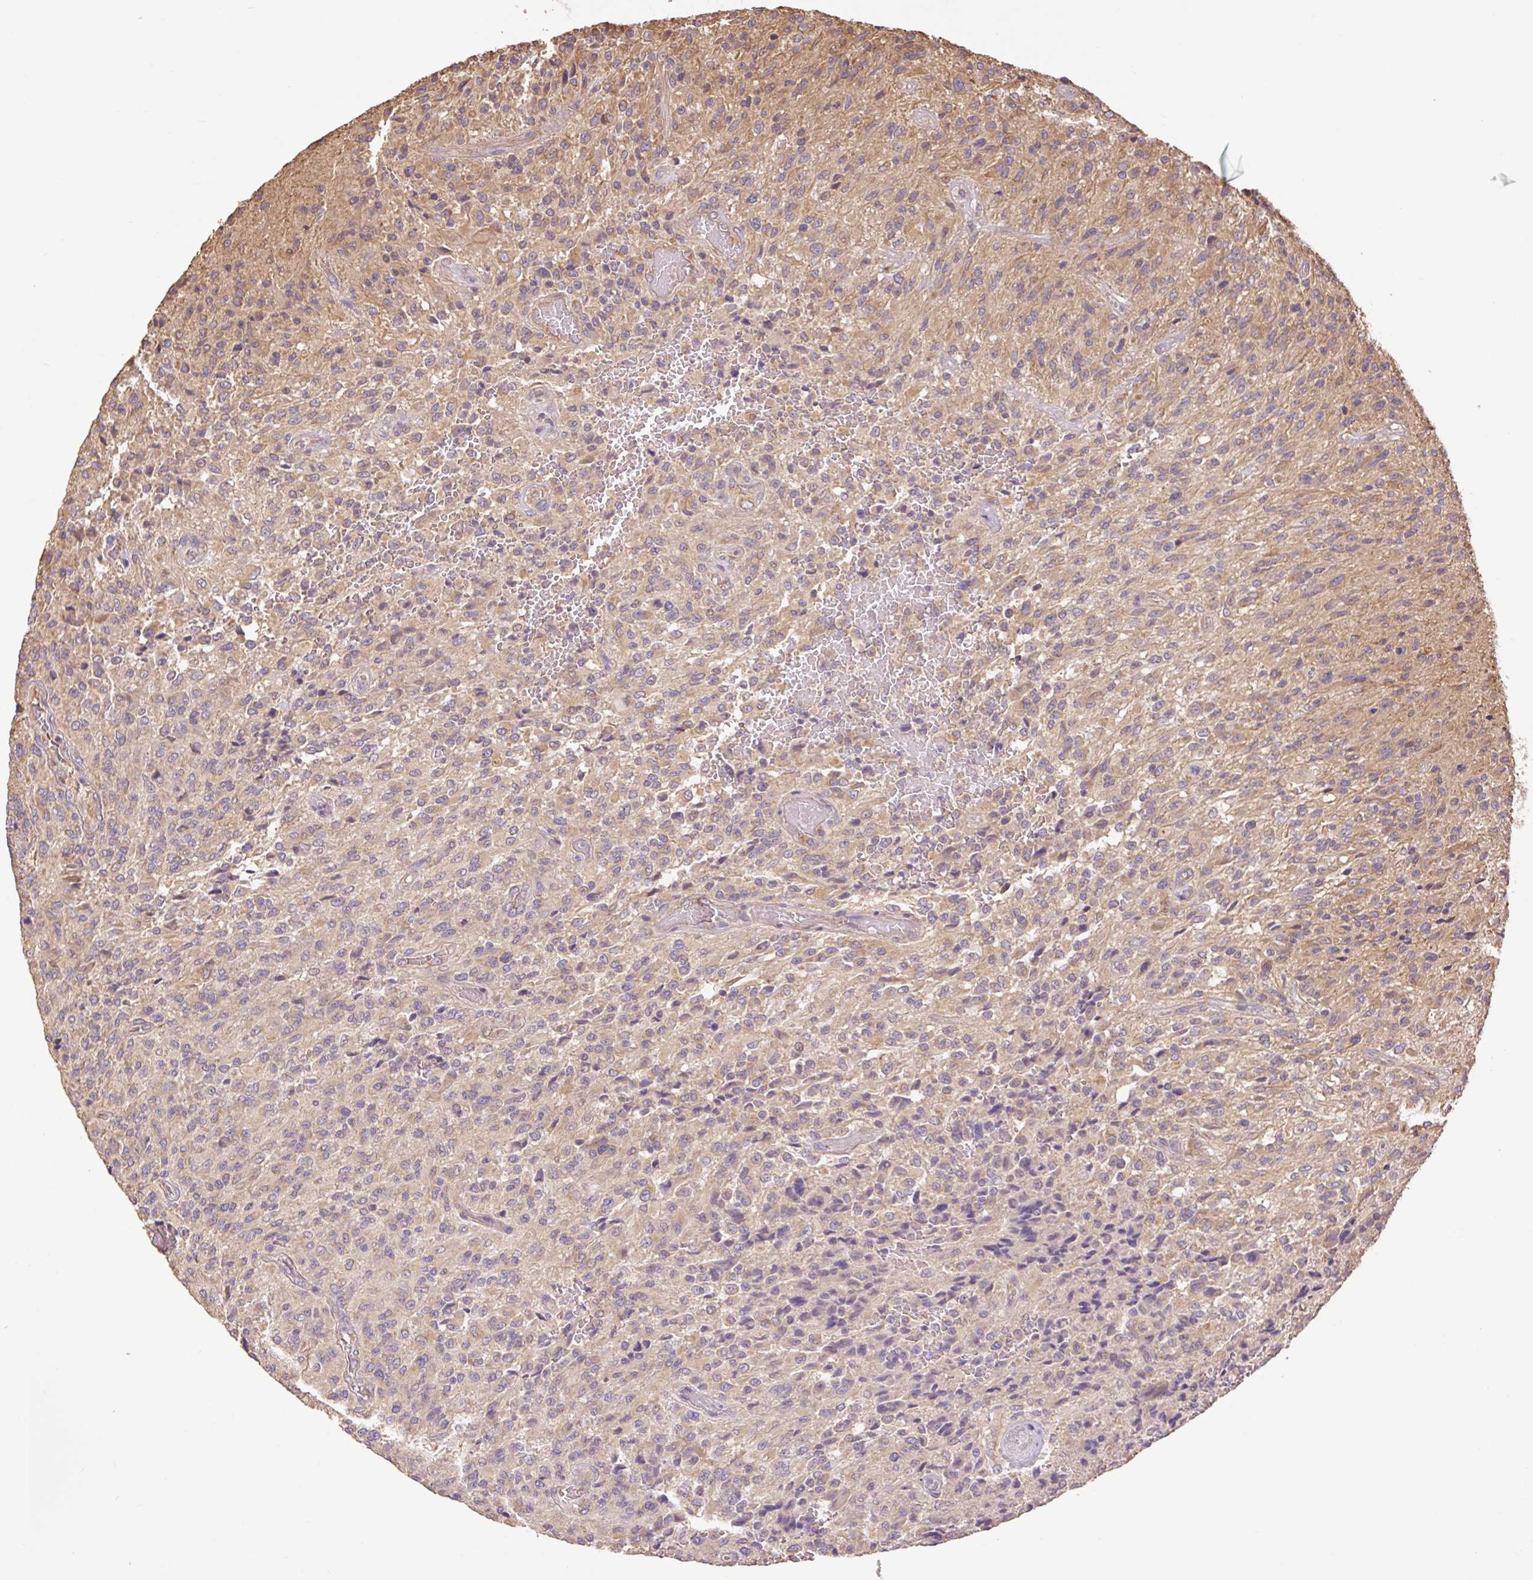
{"staining": {"intensity": "moderate", "quantity": "<25%", "location": "cytoplasmic/membranous"}, "tissue": "glioma", "cell_type": "Tumor cells", "image_type": "cancer", "snomed": [{"axis": "morphology", "description": "Normal tissue, NOS"}, {"axis": "morphology", "description": "Glioma, malignant, High grade"}, {"axis": "topography", "description": "Cerebral cortex"}], "caption": "Malignant glioma (high-grade) was stained to show a protein in brown. There is low levels of moderate cytoplasmic/membranous positivity in about <25% of tumor cells.", "gene": "DESI1", "patient": {"sex": "male", "age": 56}}